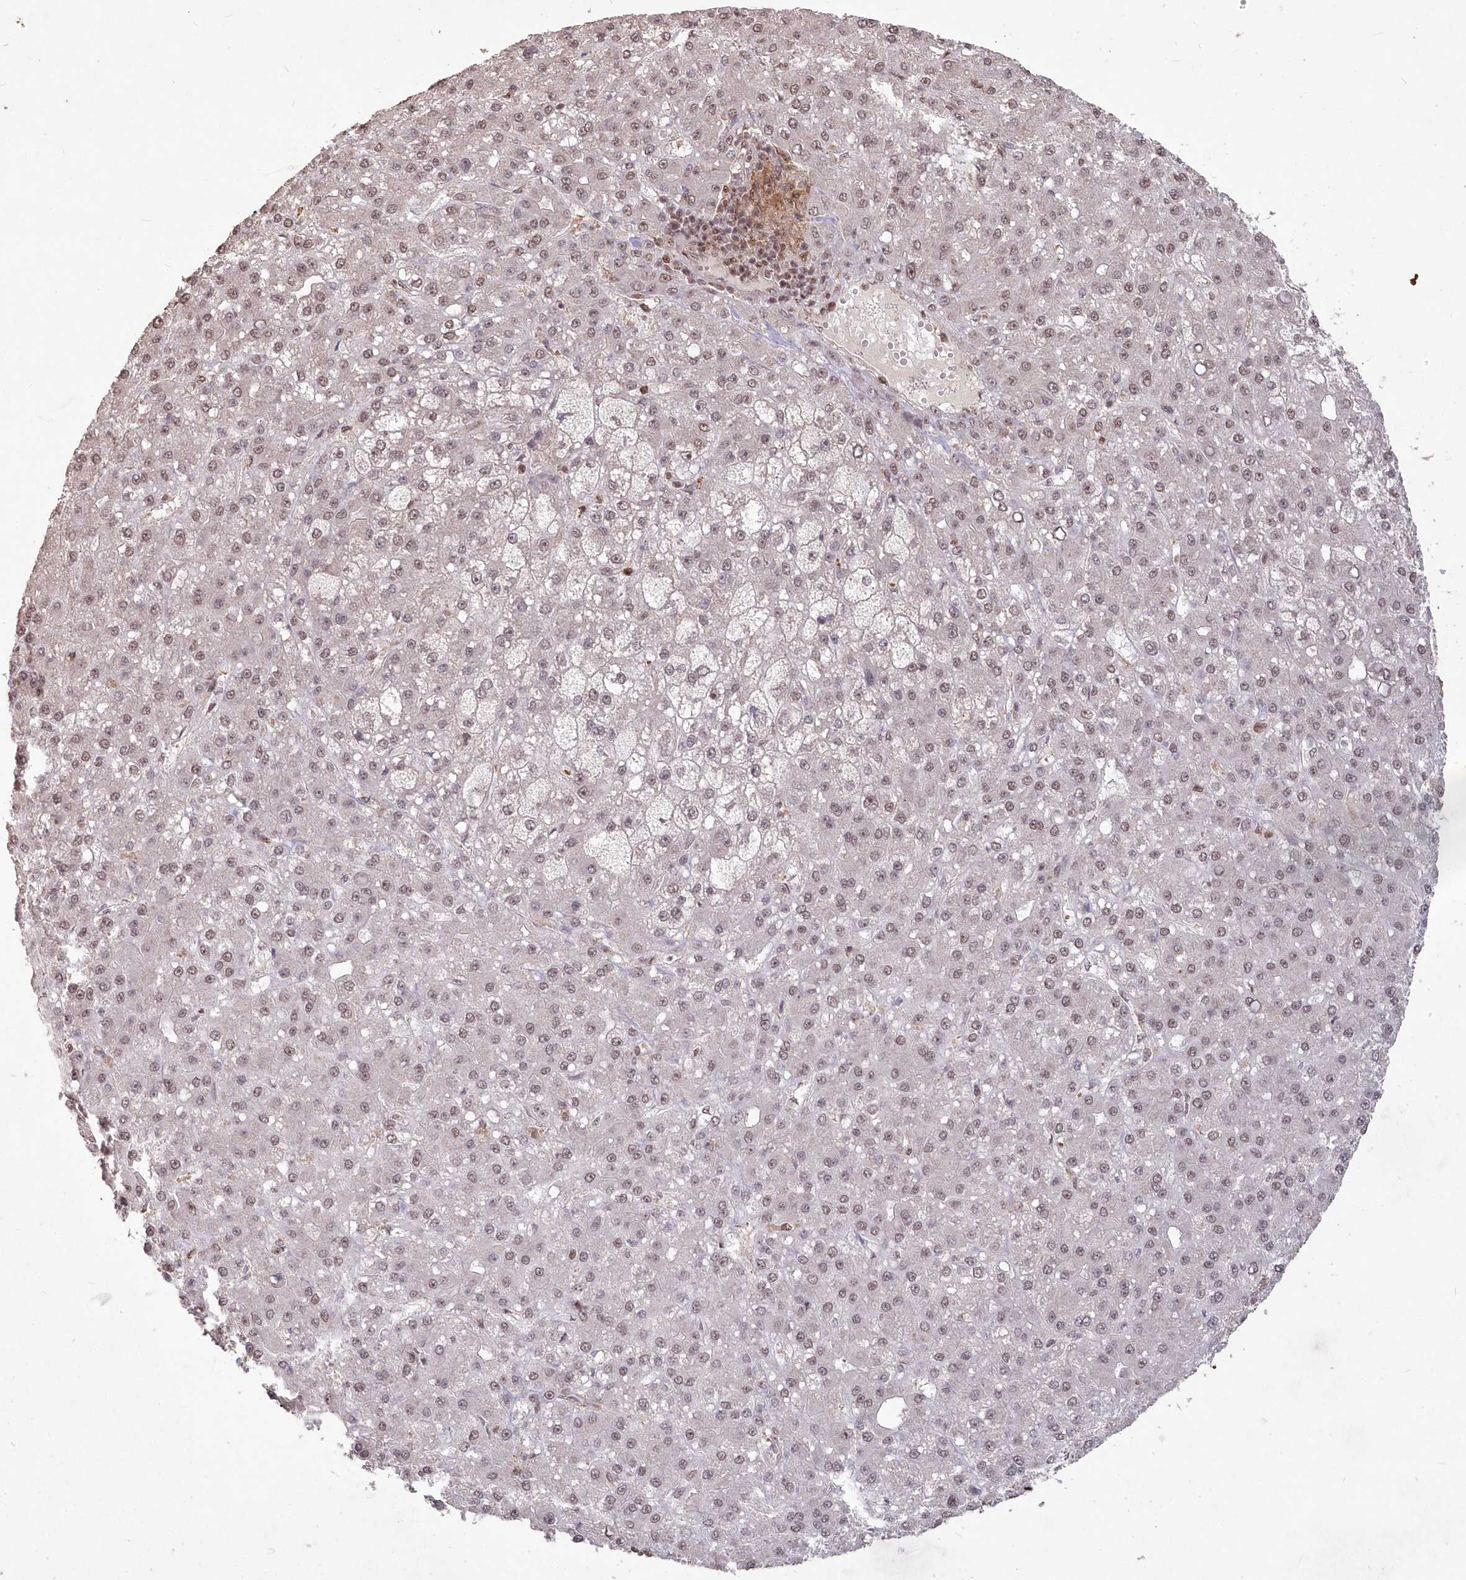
{"staining": {"intensity": "weak", "quantity": ">75%", "location": "nuclear"}, "tissue": "liver cancer", "cell_type": "Tumor cells", "image_type": "cancer", "snomed": [{"axis": "morphology", "description": "Carcinoma, Hepatocellular, NOS"}, {"axis": "topography", "description": "Liver"}], "caption": "Immunohistochemical staining of liver cancer (hepatocellular carcinoma) displays weak nuclear protein expression in approximately >75% of tumor cells.", "gene": "PDS5A", "patient": {"sex": "male", "age": 67}}